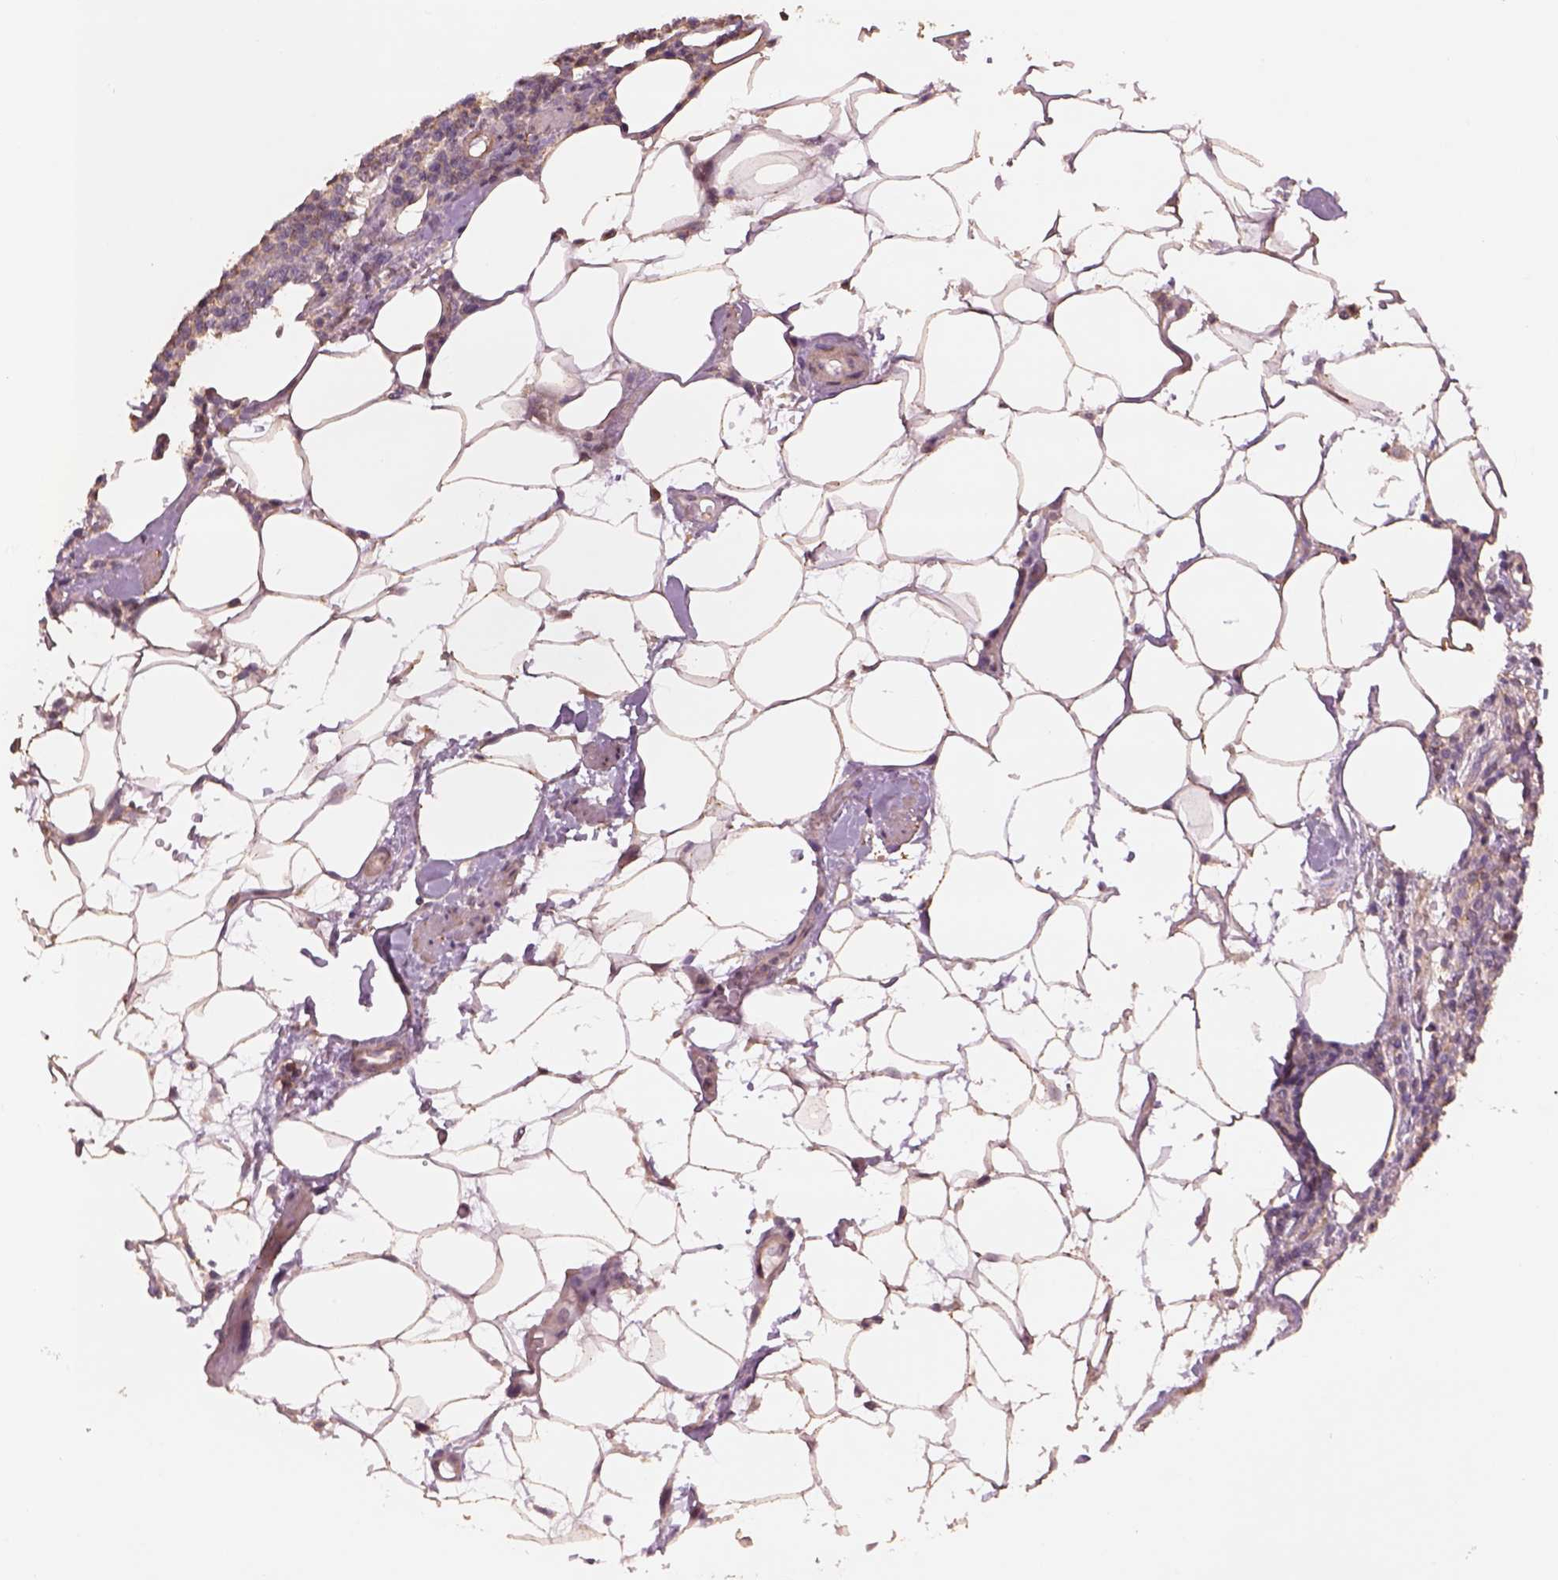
{"staining": {"intensity": "negative", "quantity": "none", "location": "none"}, "tissue": "lymphoma", "cell_type": "Tumor cells", "image_type": "cancer", "snomed": [{"axis": "morphology", "description": "Malignant lymphoma, non-Hodgkin's type, High grade"}, {"axis": "topography", "description": "Lymph node"}], "caption": "A high-resolution photomicrograph shows immunohistochemistry (IHC) staining of high-grade malignant lymphoma, non-Hodgkin's type, which displays no significant staining in tumor cells.", "gene": "LIN7A", "patient": {"sex": "male", "age": 61}}